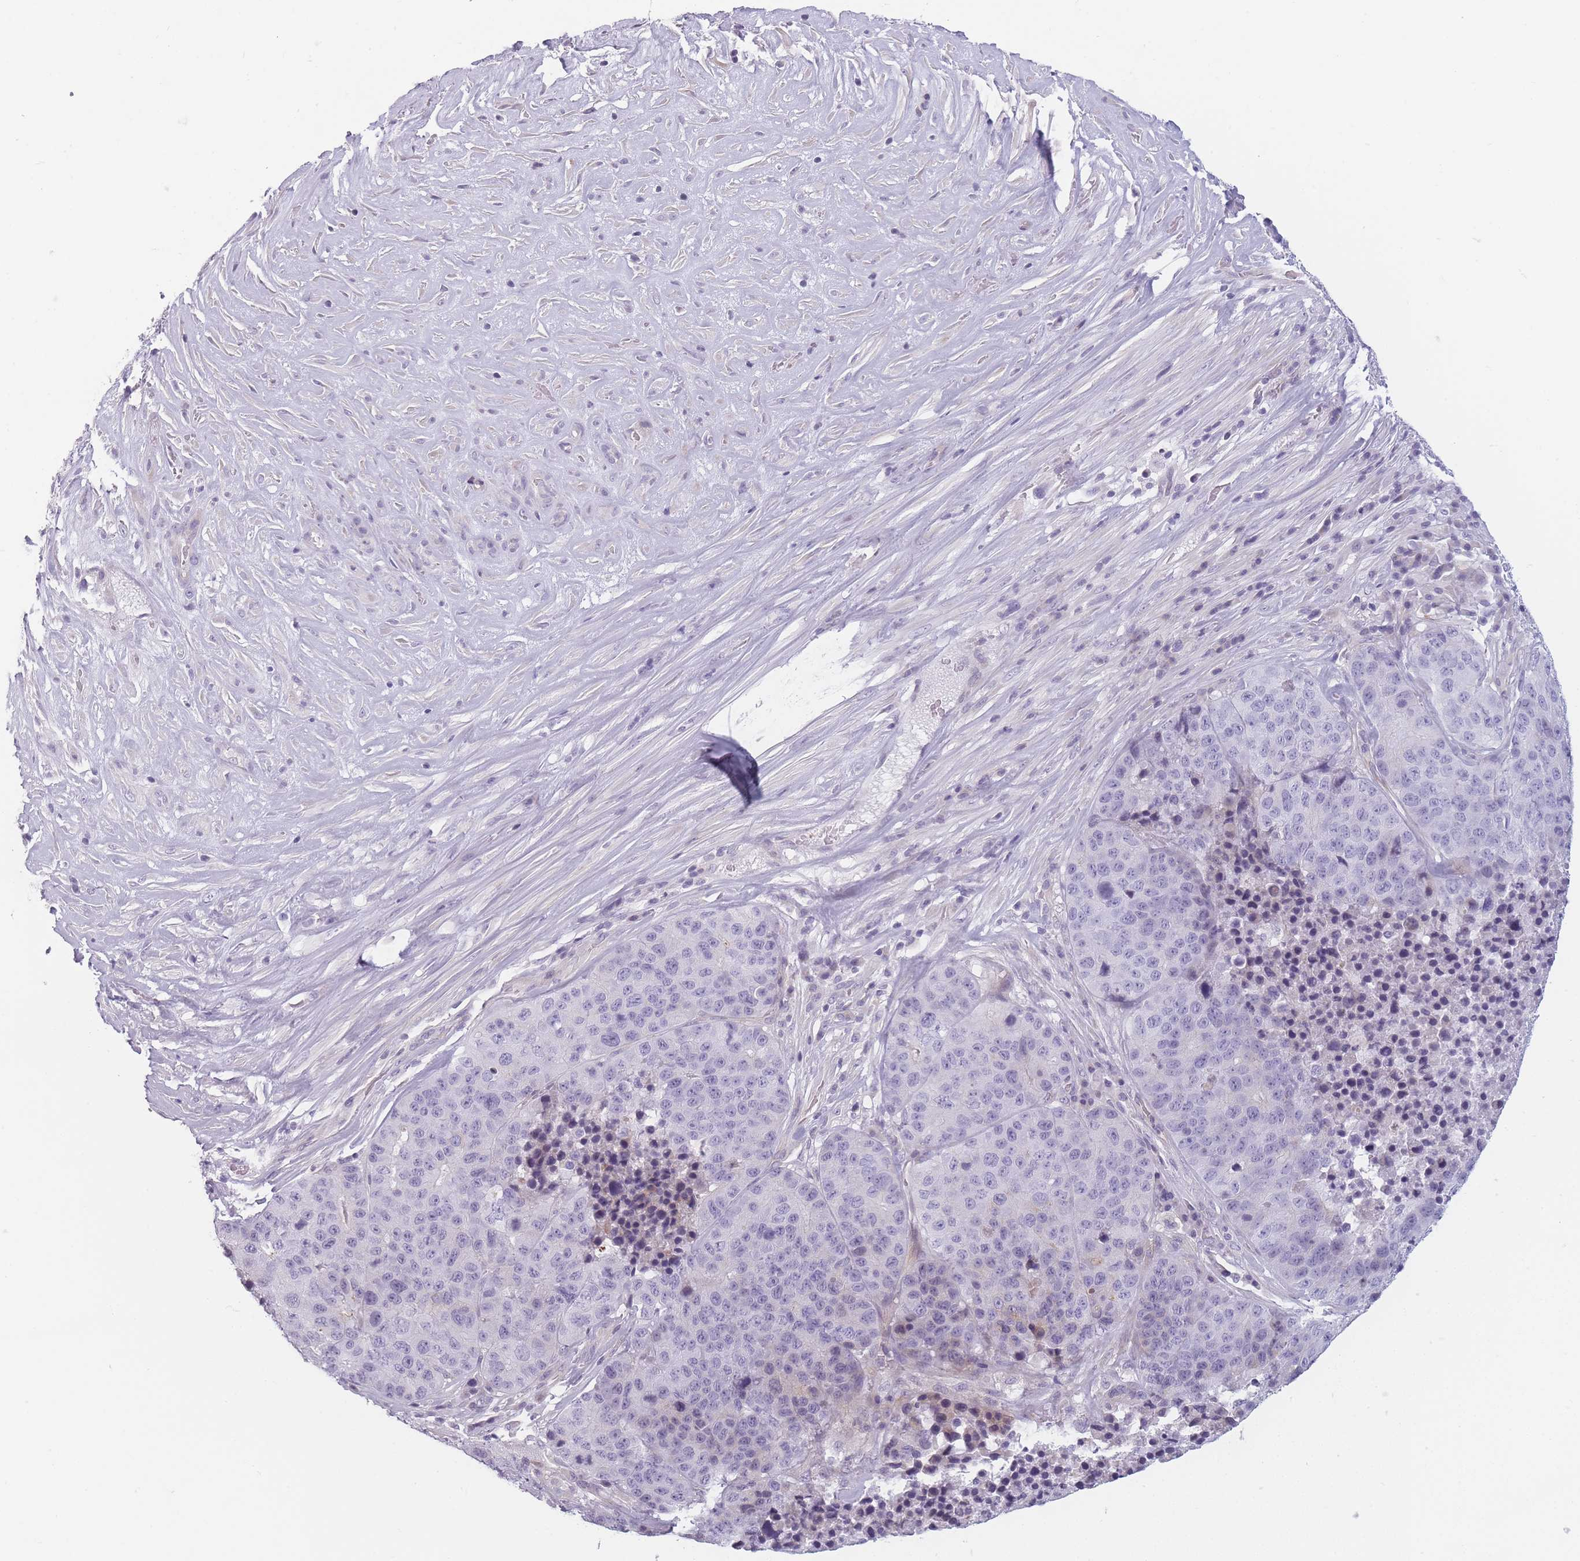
{"staining": {"intensity": "negative", "quantity": "none", "location": "none"}, "tissue": "stomach cancer", "cell_type": "Tumor cells", "image_type": "cancer", "snomed": [{"axis": "morphology", "description": "Adenocarcinoma, NOS"}, {"axis": "topography", "description": "Stomach"}], "caption": "Stomach cancer (adenocarcinoma) stained for a protein using immunohistochemistry (IHC) reveals no positivity tumor cells.", "gene": "GGT1", "patient": {"sex": "male", "age": 71}}